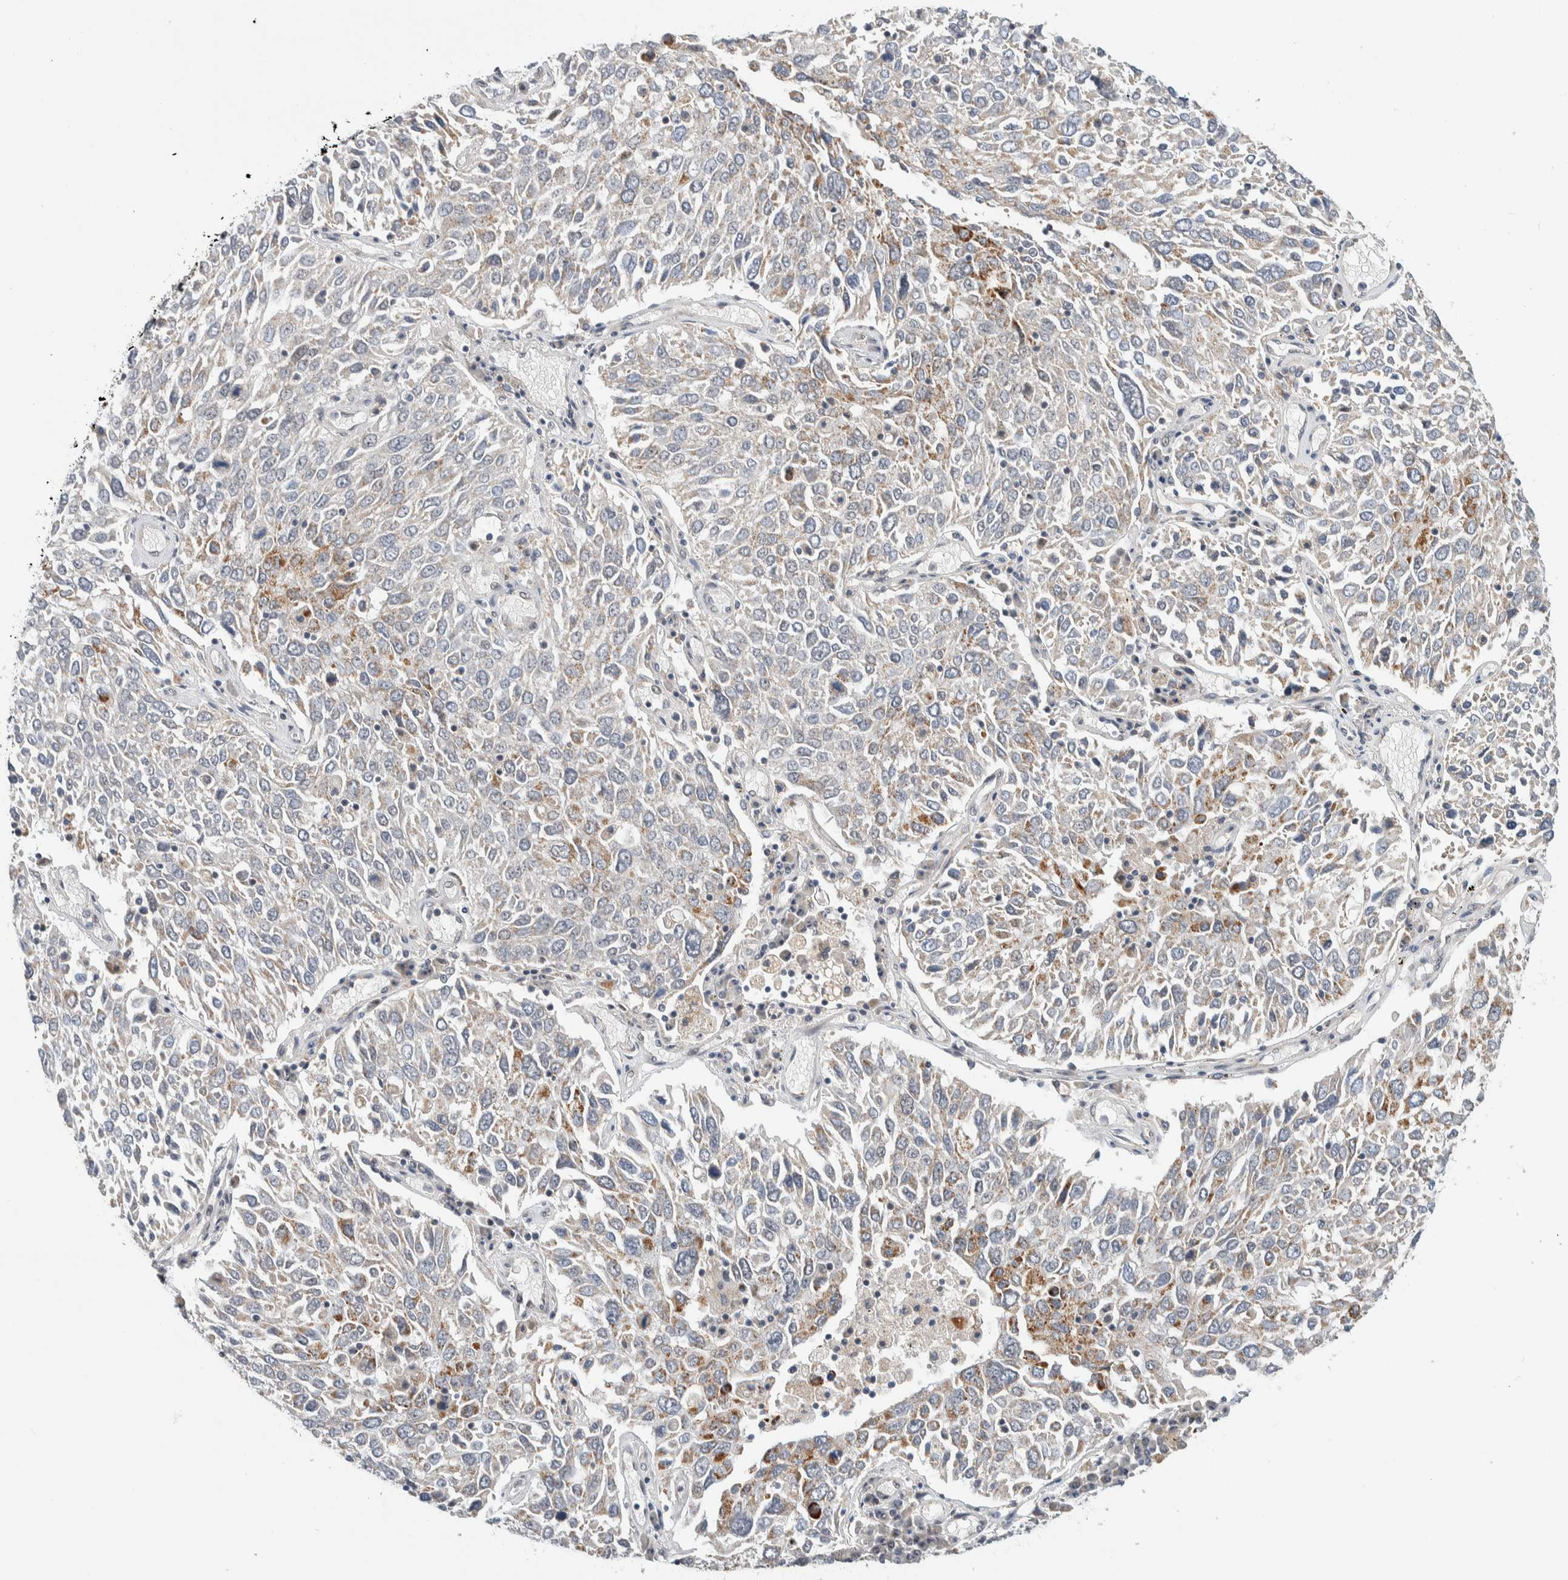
{"staining": {"intensity": "weak", "quantity": "<25%", "location": "cytoplasmic/membranous"}, "tissue": "lung cancer", "cell_type": "Tumor cells", "image_type": "cancer", "snomed": [{"axis": "morphology", "description": "Squamous cell carcinoma, NOS"}, {"axis": "topography", "description": "Lung"}], "caption": "High magnification brightfield microscopy of lung cancer stained with DAB (brown) and counterstained with hematoxylin (blue): tumor cells show no significant expression.", "gene": "SHPK", "patient": {"sex": "male", "age": 65}}